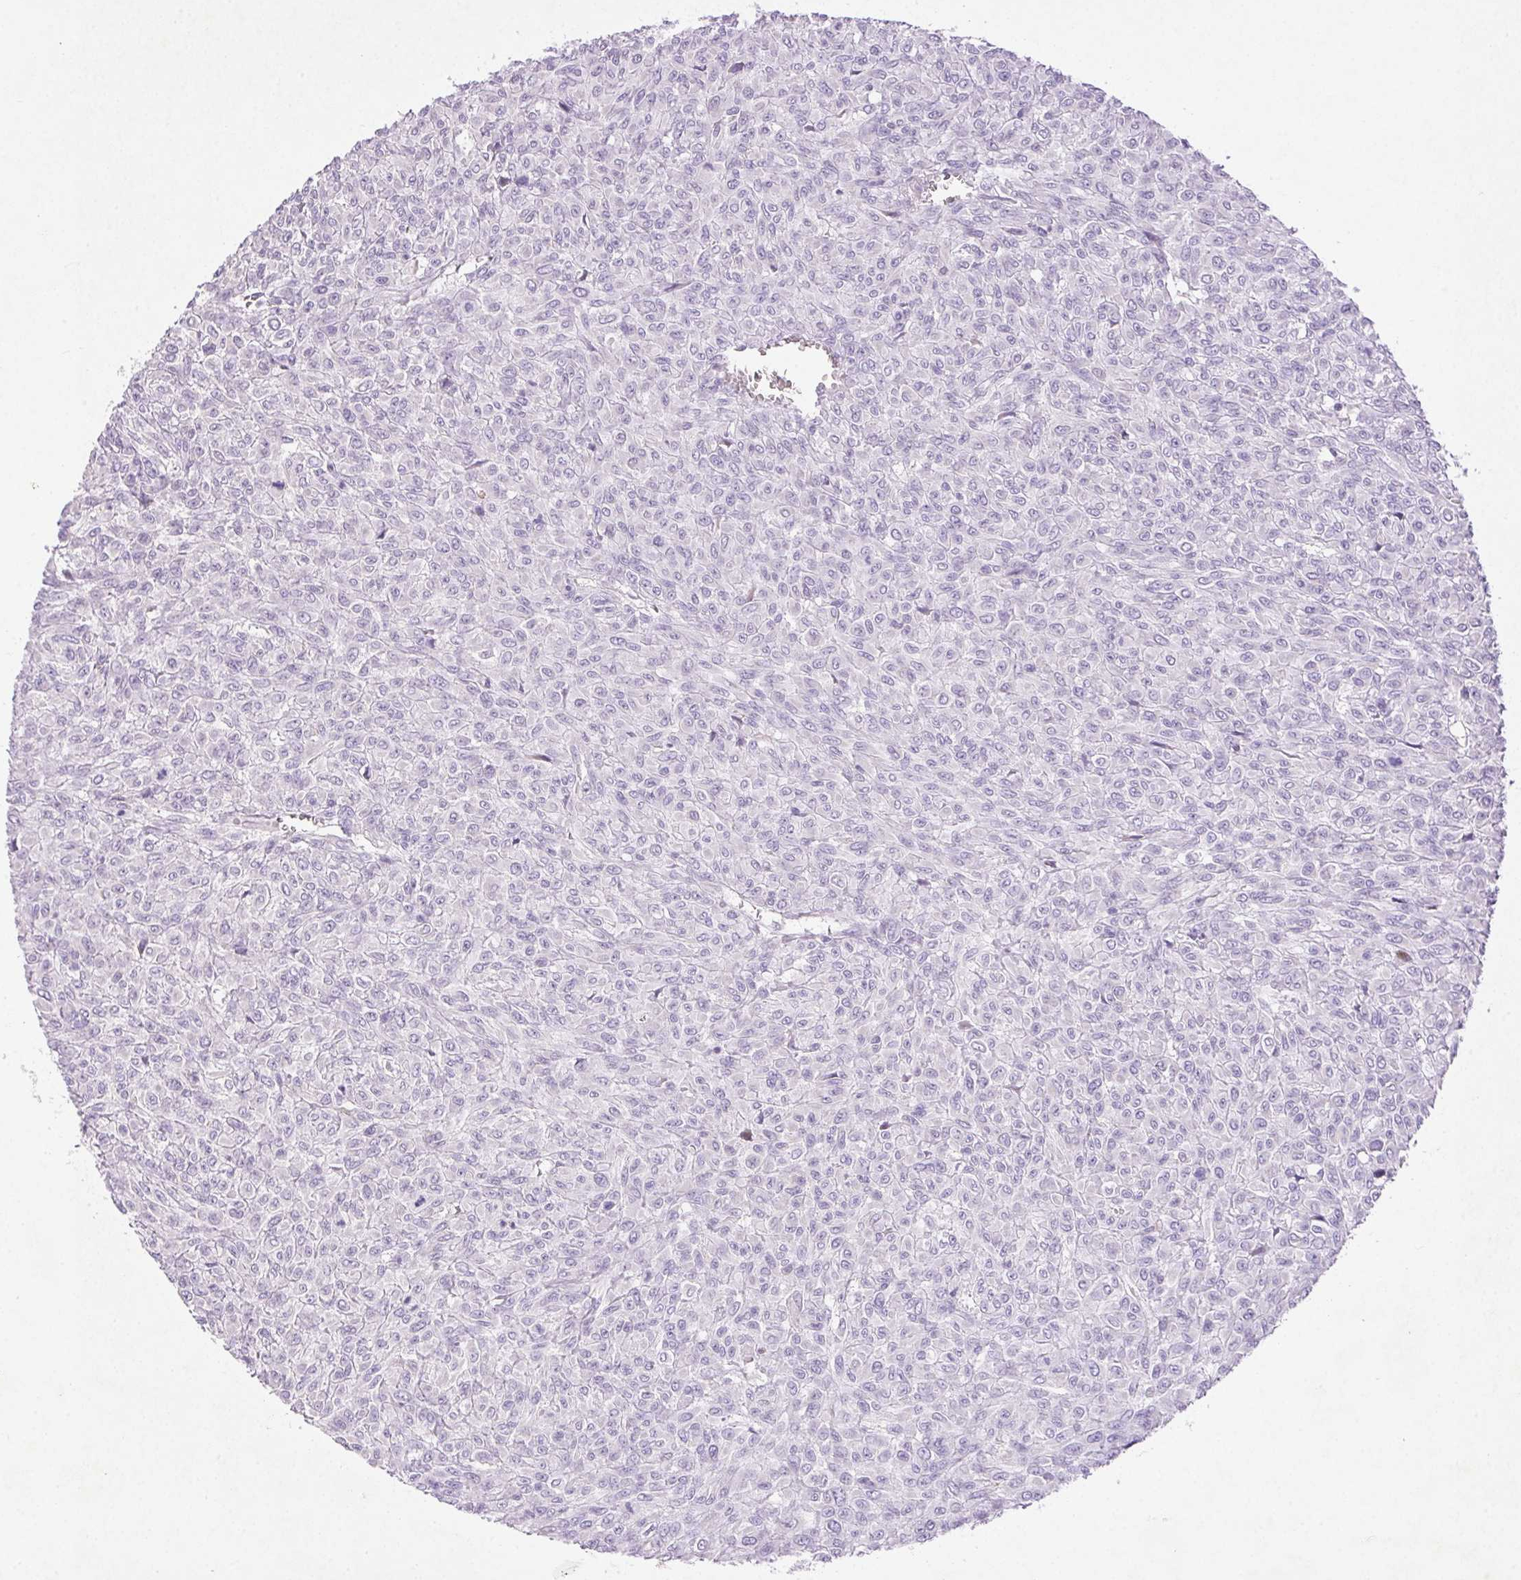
{"staining": {"intensity": "negative", "quantity": "none", "location": "none"}, "tissue": "renal cancer", "cell_type": "Tumor cells", "image_type": "cancer", "snomed": [{"axis": "morphology", "description": "Adenocarcinoma, NOS"}, {"axis": "topography", "description": "Kidney"}], "caption": "IHC of human adenocarcinoma (renal) reveals no positivity in tumor cells.", "gene": "ARHGAP11B", "patient": {"sex": "male", "age": 58}}